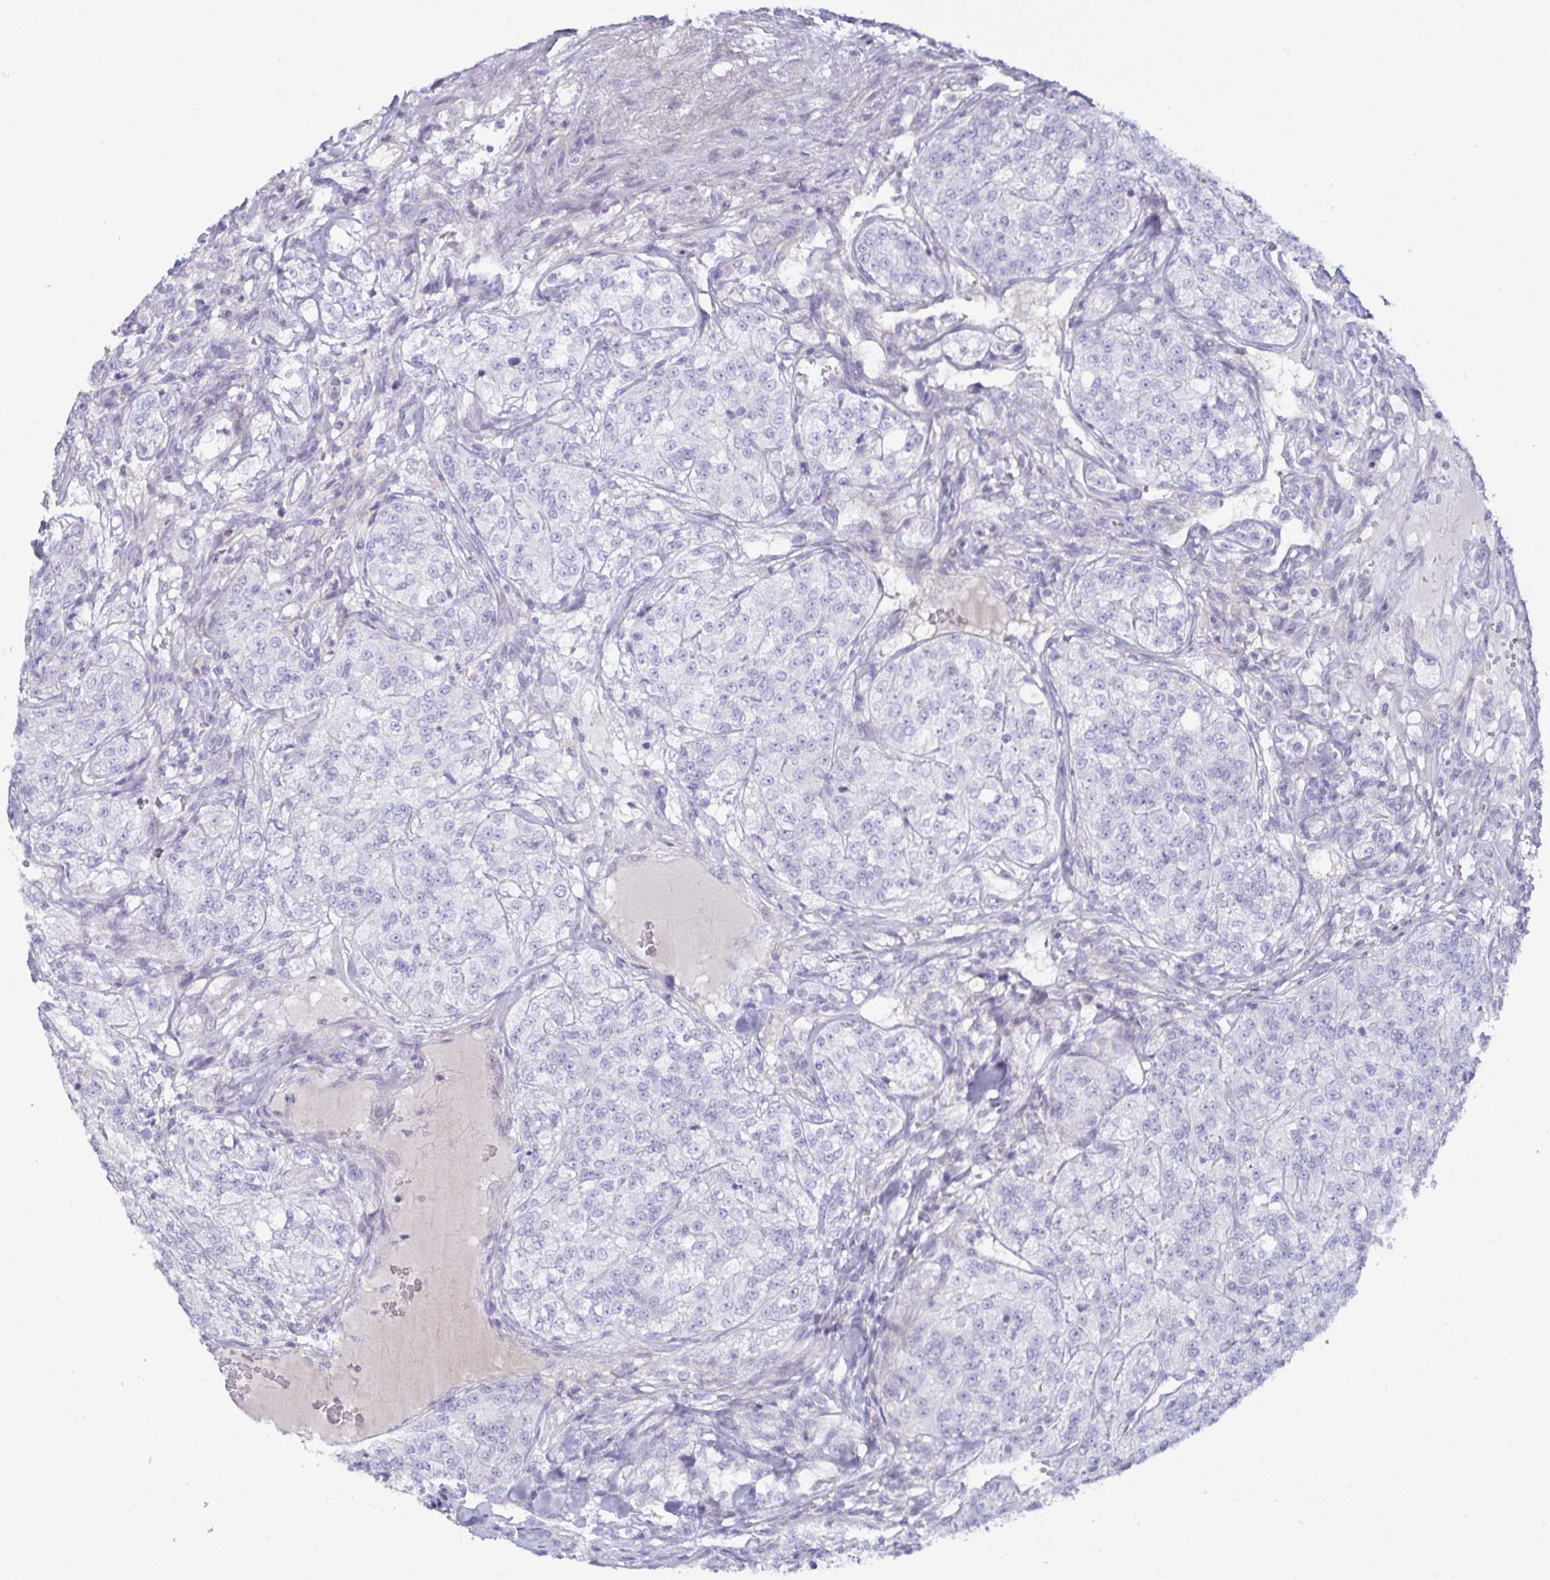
{"staining": {"intensity": "negative", "quantity": "none", "location": "none"}, "tissue": "renal cancer", "cell_type": "Tumor cells", "image_type": "cancer", "snomed": [{"axis": "morphology", "description": "Adenocarcinoma, NOS"}, {"axis": "topography", "description": "Kidney"}], "caption": "The photomicrograph reveals no significant staining in tumor cells of renal adenocarcinoma.", "gene": "SPAG4", "patient": {"sex": "female", "age": 63}}